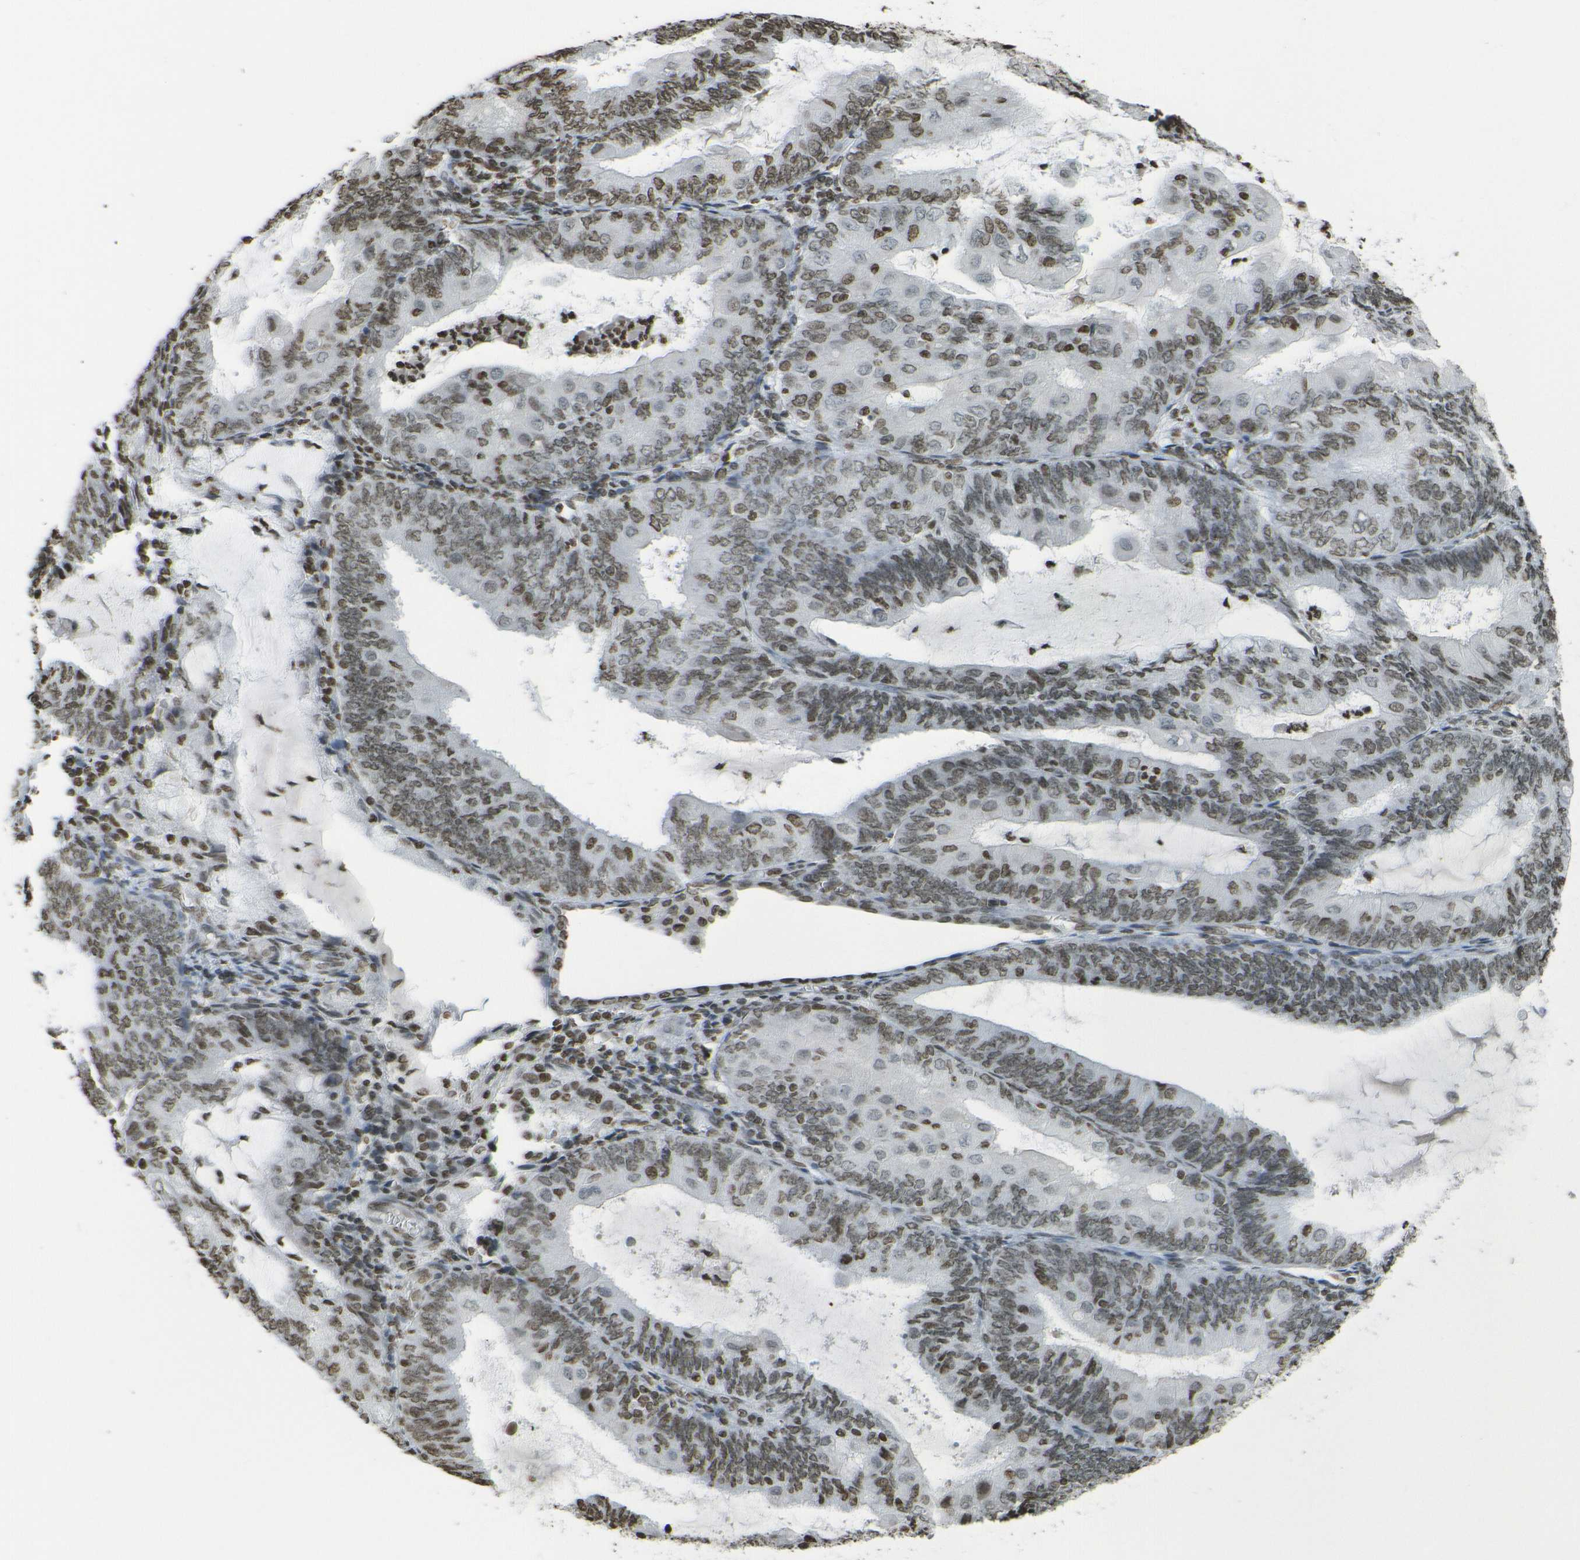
{"staining": {"intensity": "moderate", "quantity": ">75%", "location": "nuclear"}, "tissue": "endometrial cancer", "cell_type": "Tumor cells", "image_type": "cancer", "snomed": [{"axis": "morphology", "description": "Adenocarcinoma, NOS"}, {"axis": "topography", "description": "Endometrium"}], "caption": "Tumor cells exhibit moderate nuclear expression in approximately >75% of cells in endometrial cancer.", "gene": "H4C16", "patient": {"sex": "female", "age": 81}}